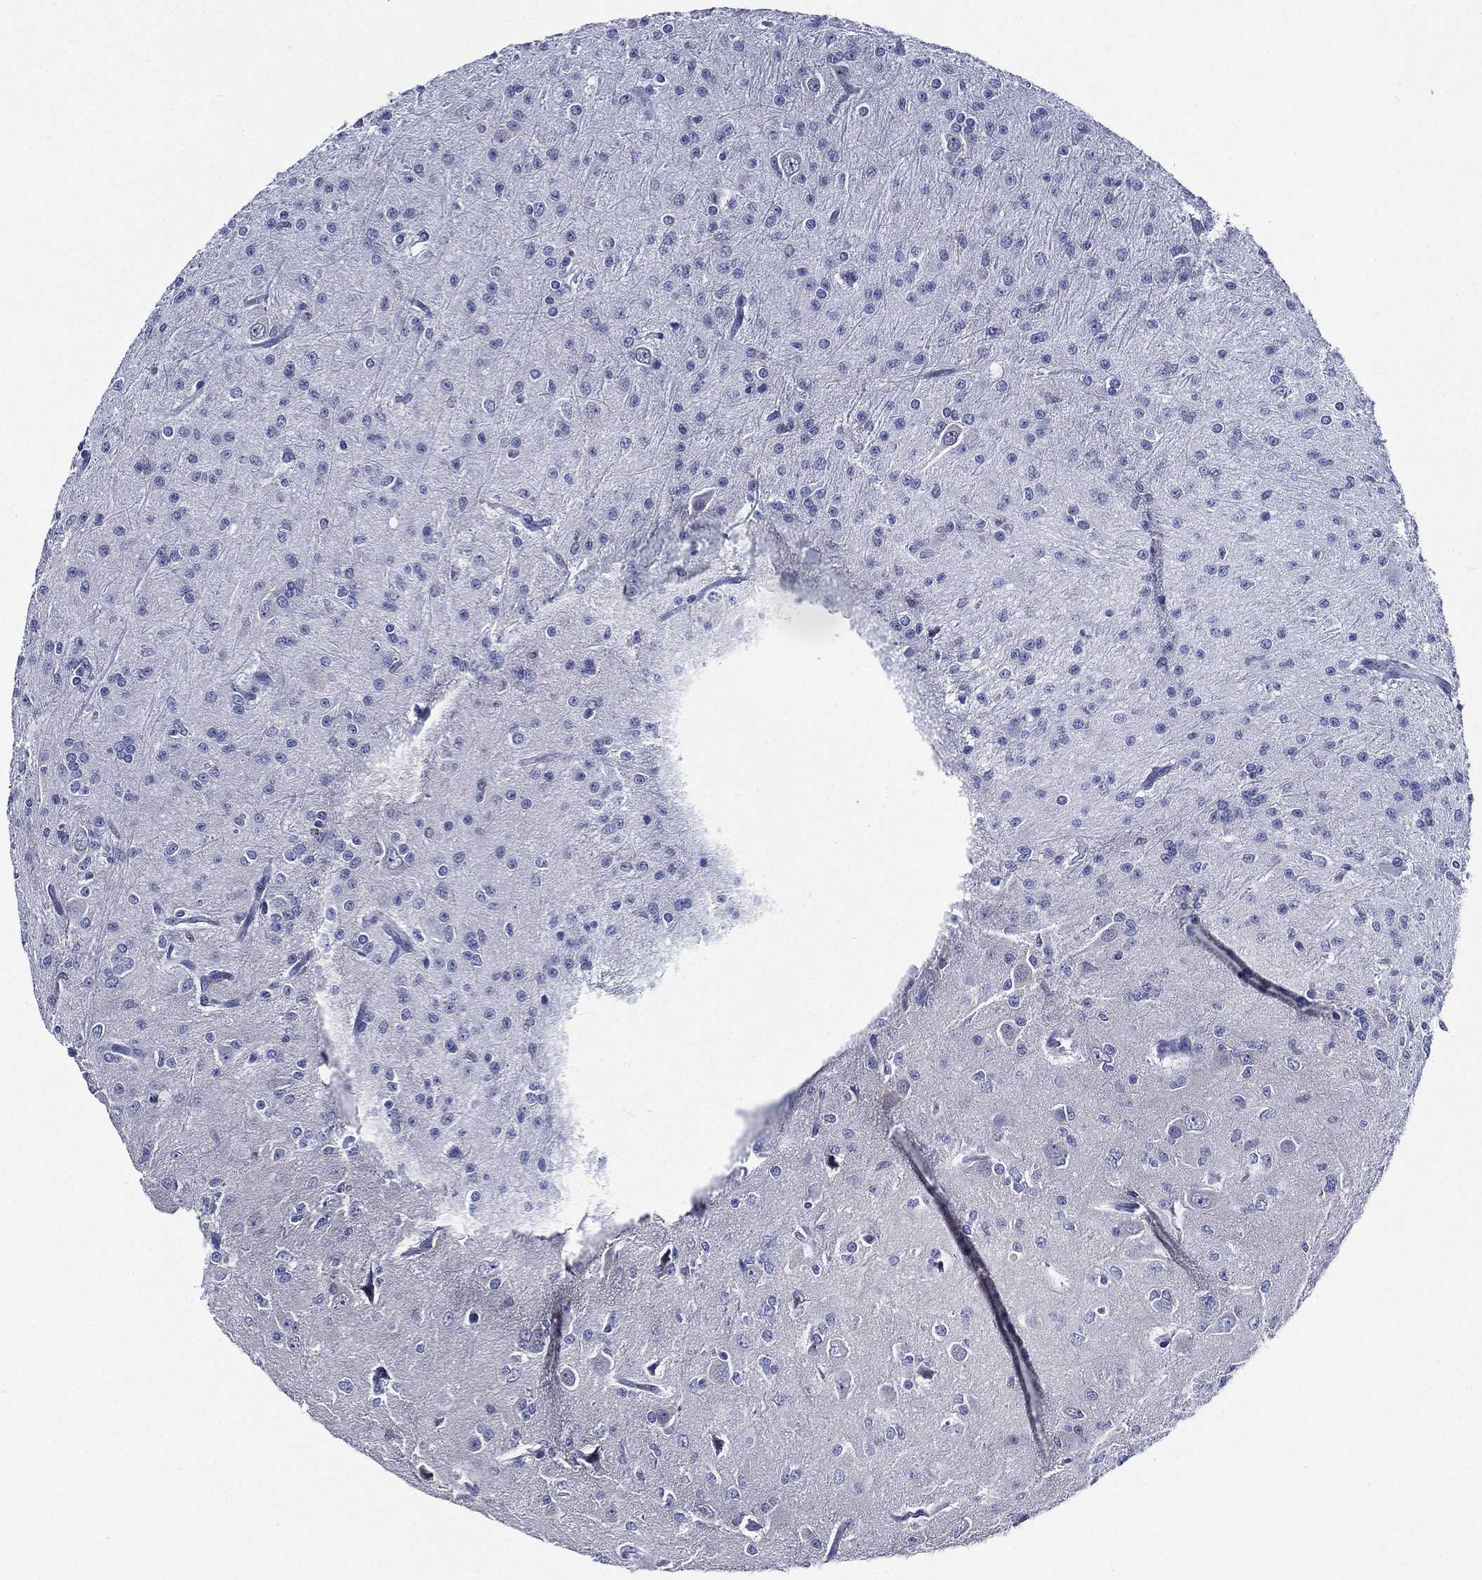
{"staining": {"intensity": "negative", "quantity": "none", "location": "none"}, "tissue": "glioma", "cell_type": "Tumor cells", "image_type": "cancer", "snomed": [{"axis": "morphology", "description": "Glioma, malignant, Low grade"}, {"axis": "topography", "description": "Brain"}], "caption": "Immunohistochemical staining of glioma shows no significant positivity in tumor cells.", "gene": "NEDD9", "patient": {"sex": "male", "age": 27}}